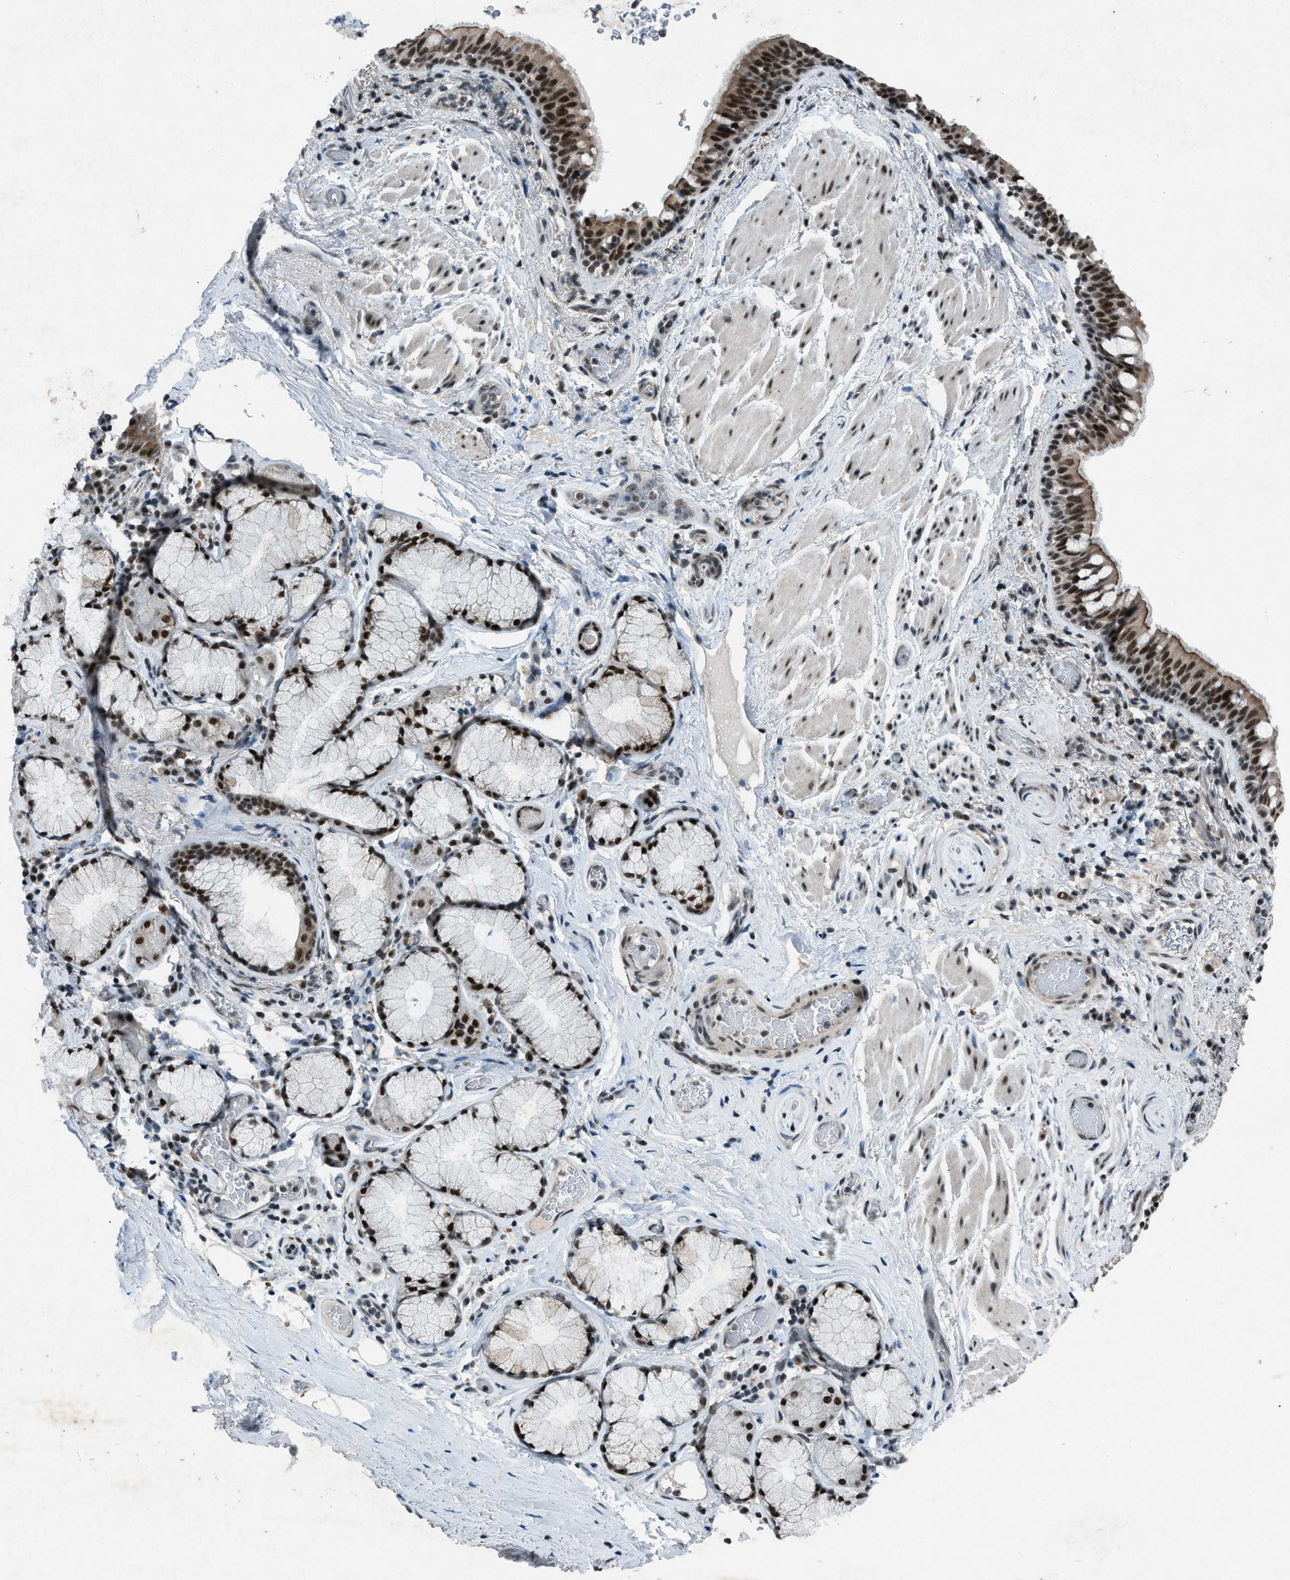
{"staining": {"intensity": "strong", "quantity": ">75%", "location": "cytoplasmic/membranous,nuclear"}, "tissue": "bronchus", "cell_type": "Respiratory epithelial cells", "image_type": "normal", "snomed": [{"axis": "morphology", "description": "Normal tissue, NOS"}, {"axis": "morphology", "description": "Inflammation, NOS"}, {"axis": "topography", "description": "Cartilage tissue"}, {"axis": "topography", "description": "Bronchus"}], "caption": "Immunohistochemistry (IHC) image of benign bronchus: human bronchus stained using immunohistochemistry (IHC) shows high levels of strong protein expression localized specifically in the cytoplasmic/membranous,nuclear of respiratory epithelial cells, appearing as a cytoplasmic/membranous,nuclear brown color.", "gene": "ADCY1", "patient": {"sex": "male", "age": 77}}